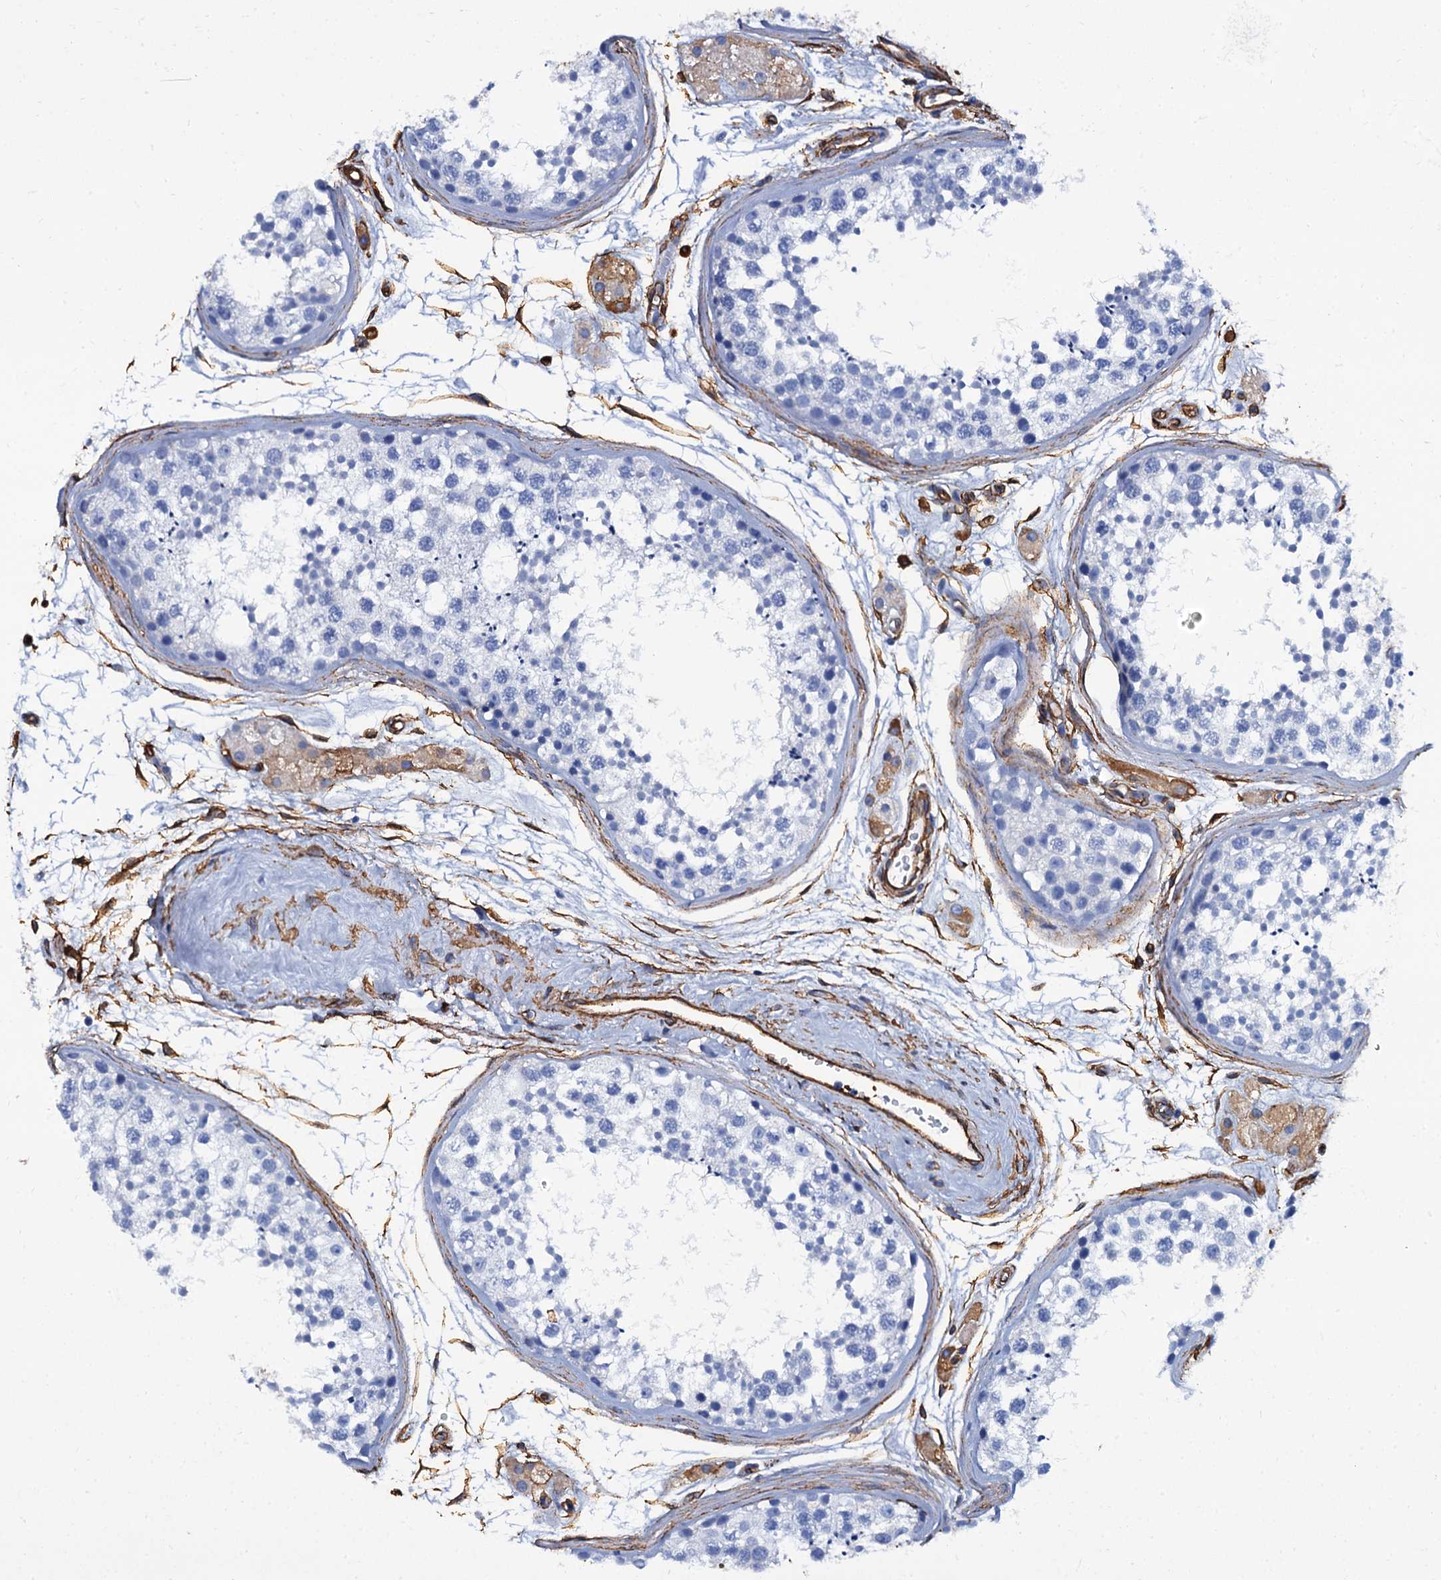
{"staining": {"intensity": "negative", "quantity": "none", "location": "none"}, "tissue": "testis", "cell_type": "Cells in seminiferous ducts", "image_type": "normal", "snomed": [{"axis": "morphology", "description": "Normal tissue, NOS"}, {"axis": "topography", "description": "Testis"}], "caption": "Cells in seminiferous ducts are negative for brown protein staining in normal testis. (DAB (3,3'-diaminobenzidine) immunohistochemistry (IHC) with hematoxylin counter stain).", "gene": "CAVIN2", "patient": {"sex": "male", "age": 56}}